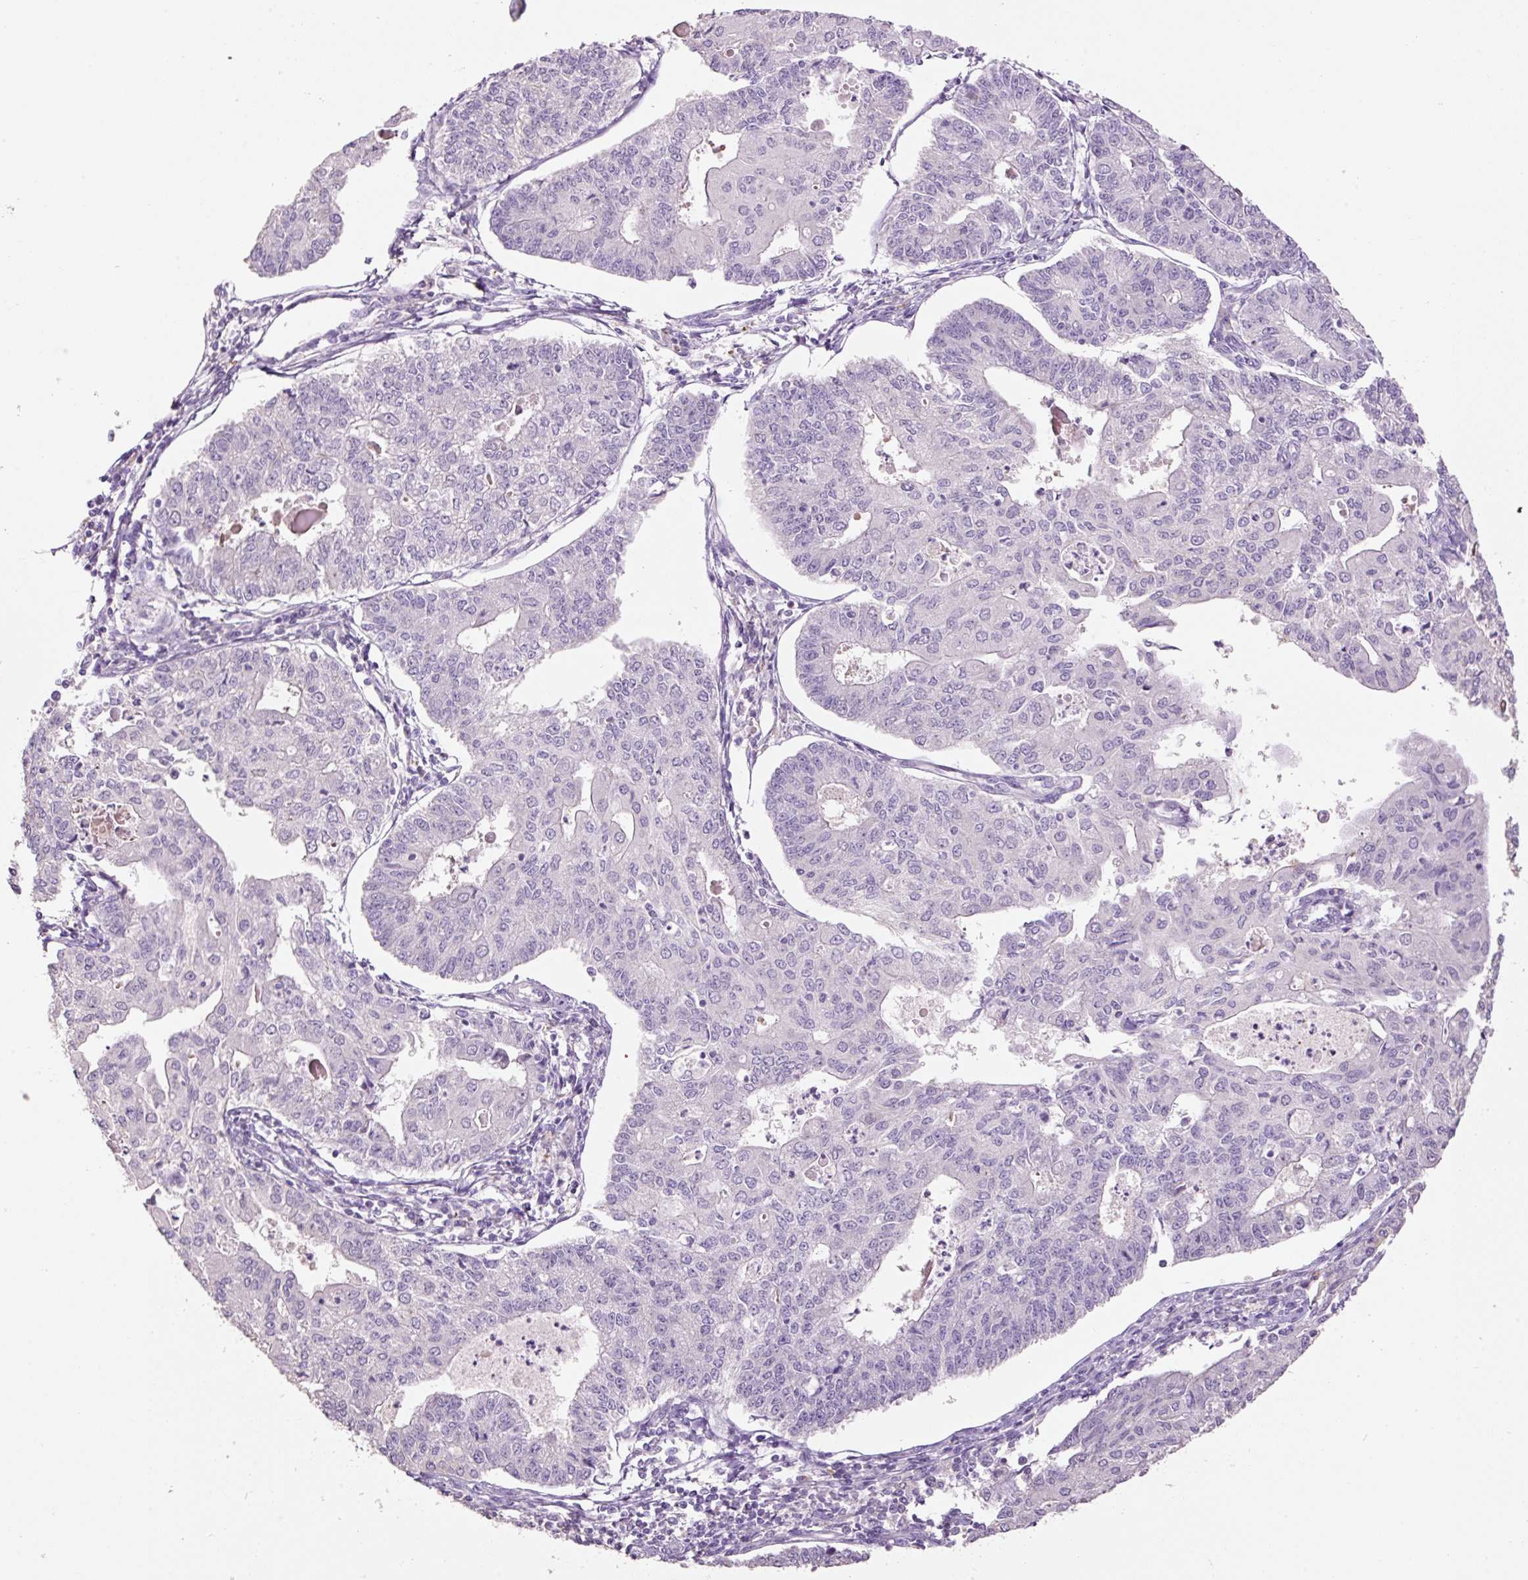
{"staining": {"intensity": "negative", "quantity": "none", "location": "none"}, "tissue": "endometrial cancer", "cell_type": "Tumor cells", "image_type": "cancer", "snomed": [{"axis": "morphology", "description": "Adenocarcinoma, NOS"}, {"axis": "topography", "description": "Endometrium"}], "caption": "Tumor cells are negative for brown protein staining in endometrial cancer.", "gene": "HAX1", "patient": {"sex": "female", "age": 56}}